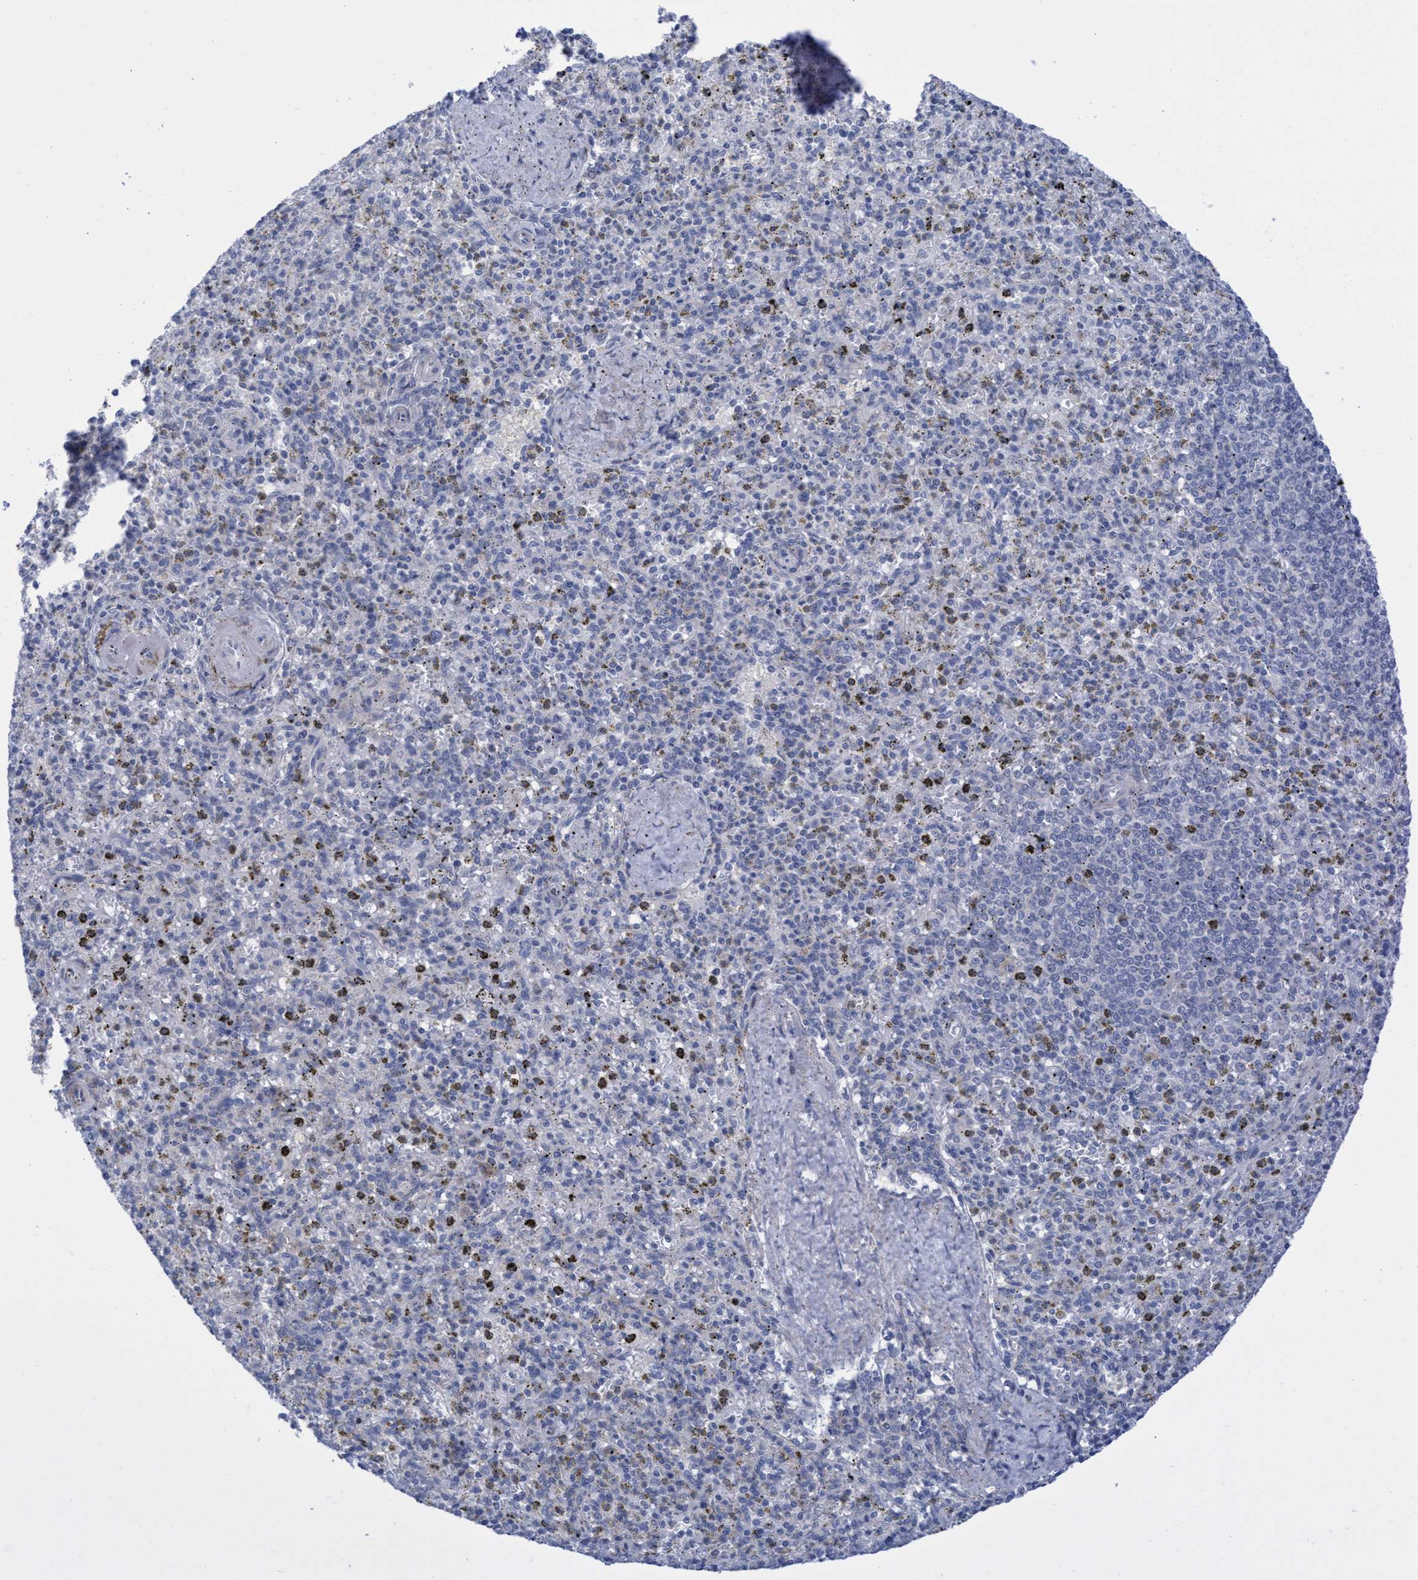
{"staining": {"intensity": "moderate", "quantity": "<25%", "location": "cytoplasmic/membranous"}, "tissue": "spleen", "cell_type": "Cells in red pulp", "image_type": "normal", "snomed": [{"axis": "morphology", "description": "Normal tissue, NOS"}, {"axis": "topography", "description": "Spleen"}], "caption": "Immunohistochemistry (IHC) (DAB) staining of normal spleen displays moderate cytoplasmic/membranous protein staining in about <25% of cells in red pulp.", "gene": "R3HCC1", "patient": {"sex": "male", "age": 72}}